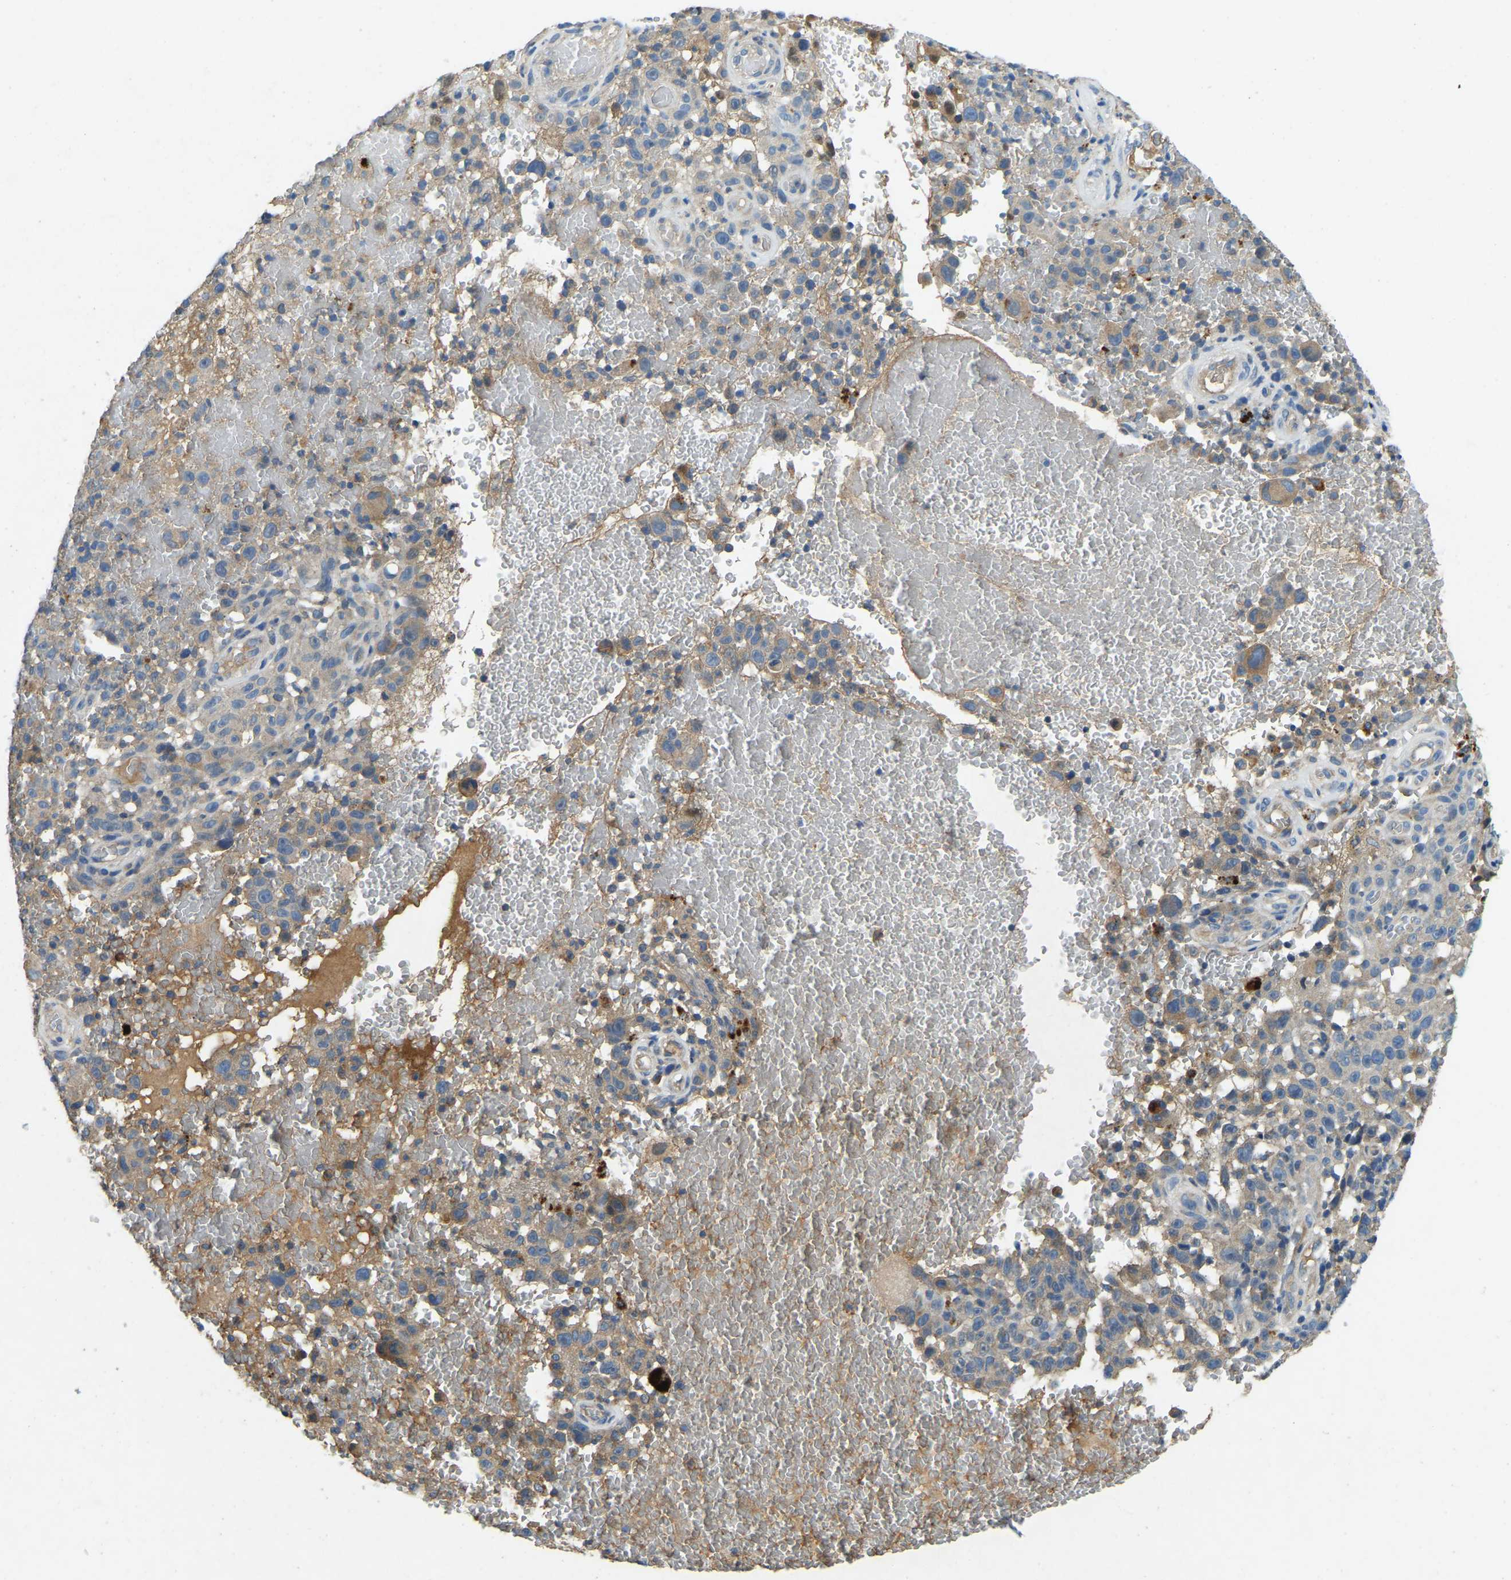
{"staining": {"intensity": "weak", "quantity": "<25%", "location": "cytoplasmic/membranous"}, "tissue": "melanoma", "cell_type": "Tumor cells", "image_type": "cancer", "snomed": [{"axis": "morphology", "description": "Malignant melanoma, NOS"}, {"axis": "topography", "description": "Skin"}], "caption": "Immunohistochemical staining of human malignant melanoma exhibits no significant expression in tumor cells. (DAB (3,3'-diaminobenzidine) immunohistochemistry (IHC) visualized using brightfield microscopy, high magnification).", "gene": "ATP8B1", "patient": {"sex": "female", "age": 82}}